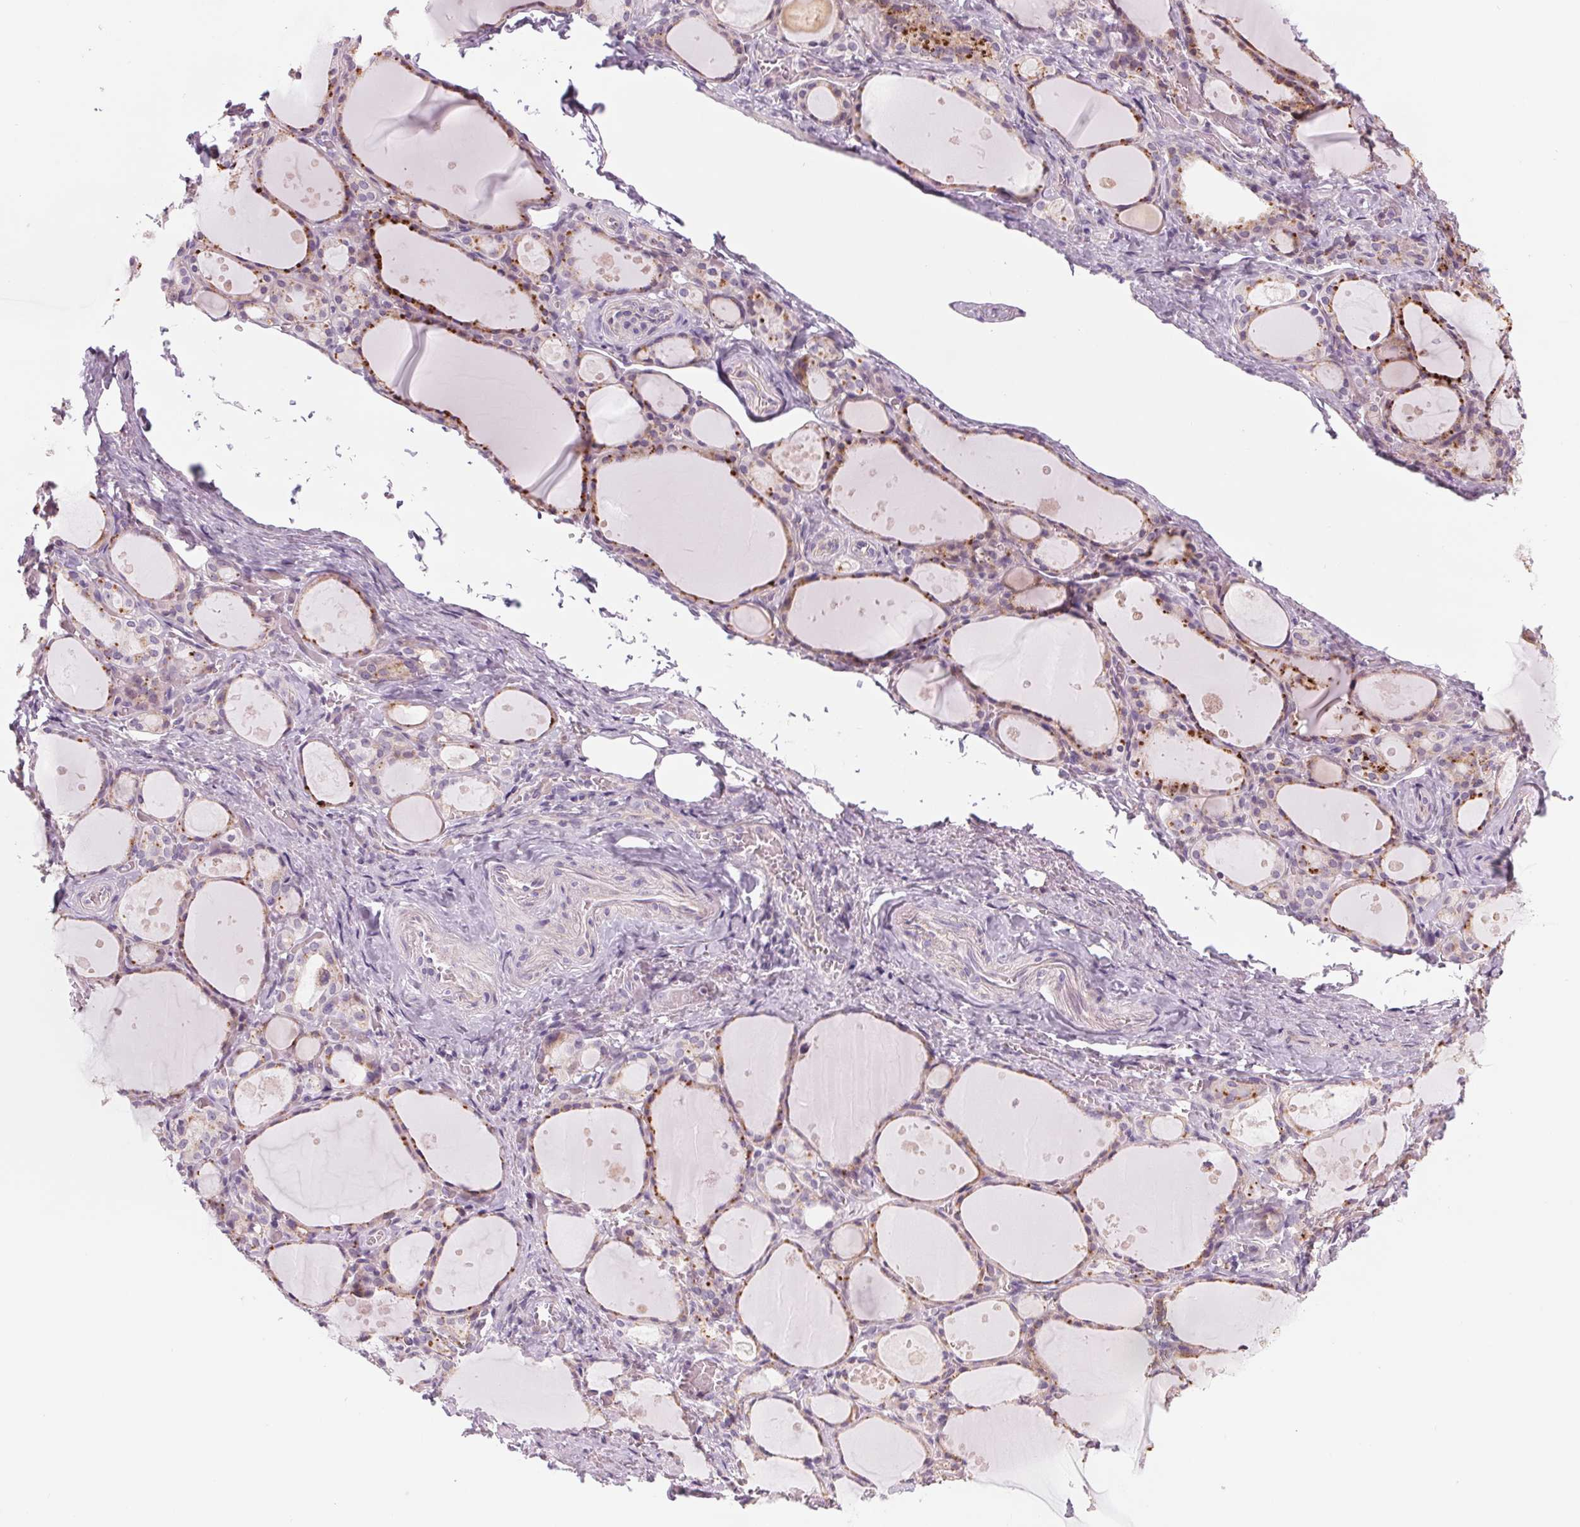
{"staining": {"intensity": "moderate", "quantity": "25%-75%", "location": "cytoplasmic/membranous"}, "tissue": "thyroid gland", "cell_type": "Glandular cells", "image_type": "normal", "snomed": [{"axis": "morphology", "description": "Normal tissue, NOS"}, {"axis": "topography", "description": "Thyroid gland"}], "caption": "A medium amount of moderate cytoplasmic/membranous expression is seen in about 25%-75% of glandular cells in normal thyroid gland. (IHC, brightfield microscopy, high magnification).", "gene": "SAMD5", "patient": {"sex": "male", "age": 68}}